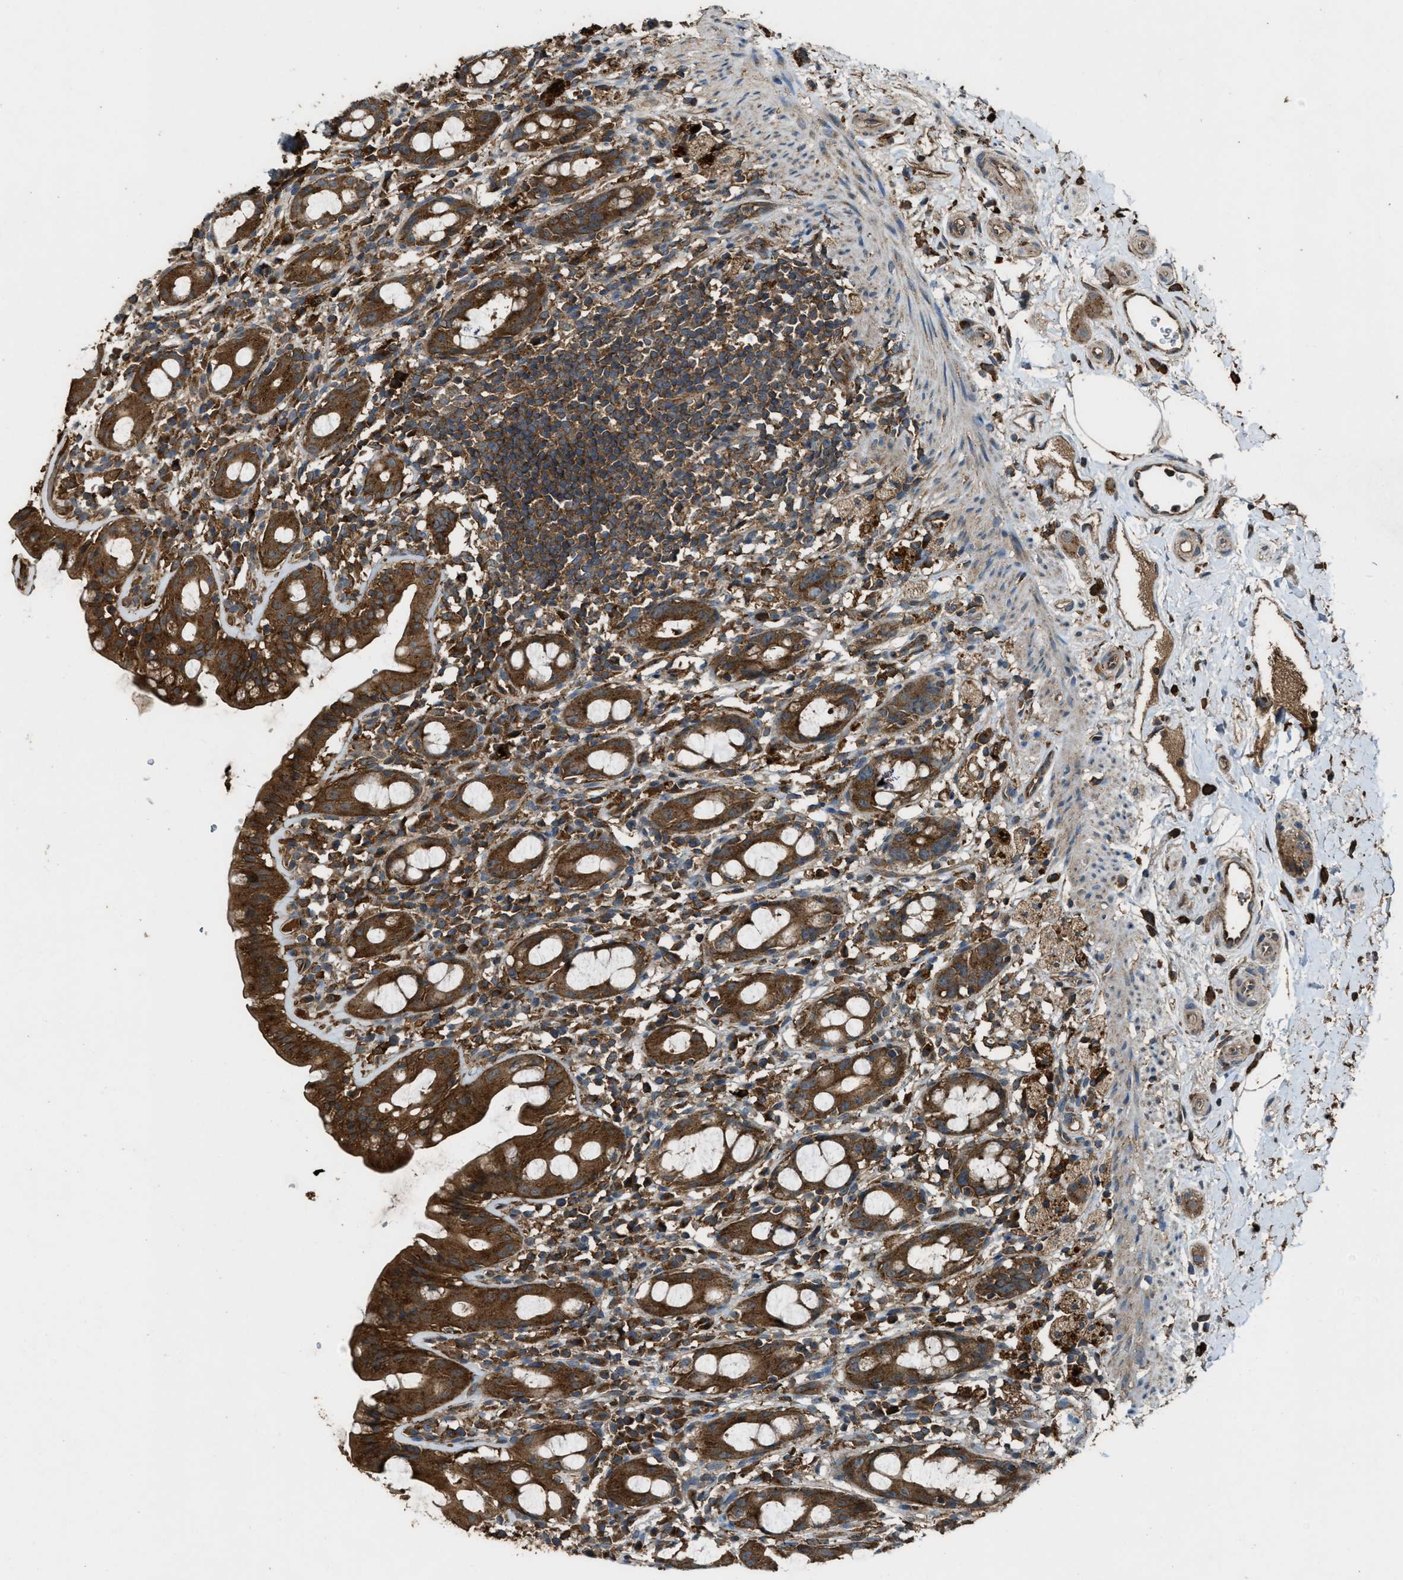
{"staining": {"intensity": "strong", "quantity": ">75%", "location": "cytoplasmic/membranous"}, "tissue": "rectum", "cell_type": "Glandular cells", "image_type": "normal", "snomed": [{"axis": "morphology", "description": "Normal tissue, NOS"}, {"axis": "topography", "description": "Rectum"}], "caption": "Rectum stained with DAB (3,3'-diaminobenzidine) immunohistochemistry (IHC) demonstrates high levels of strong cytoplasmic/membranous positivity in about >75% of glandular cells.", "gene": "MAP3K8", "patient": {"sex": "male", "age": 44}}